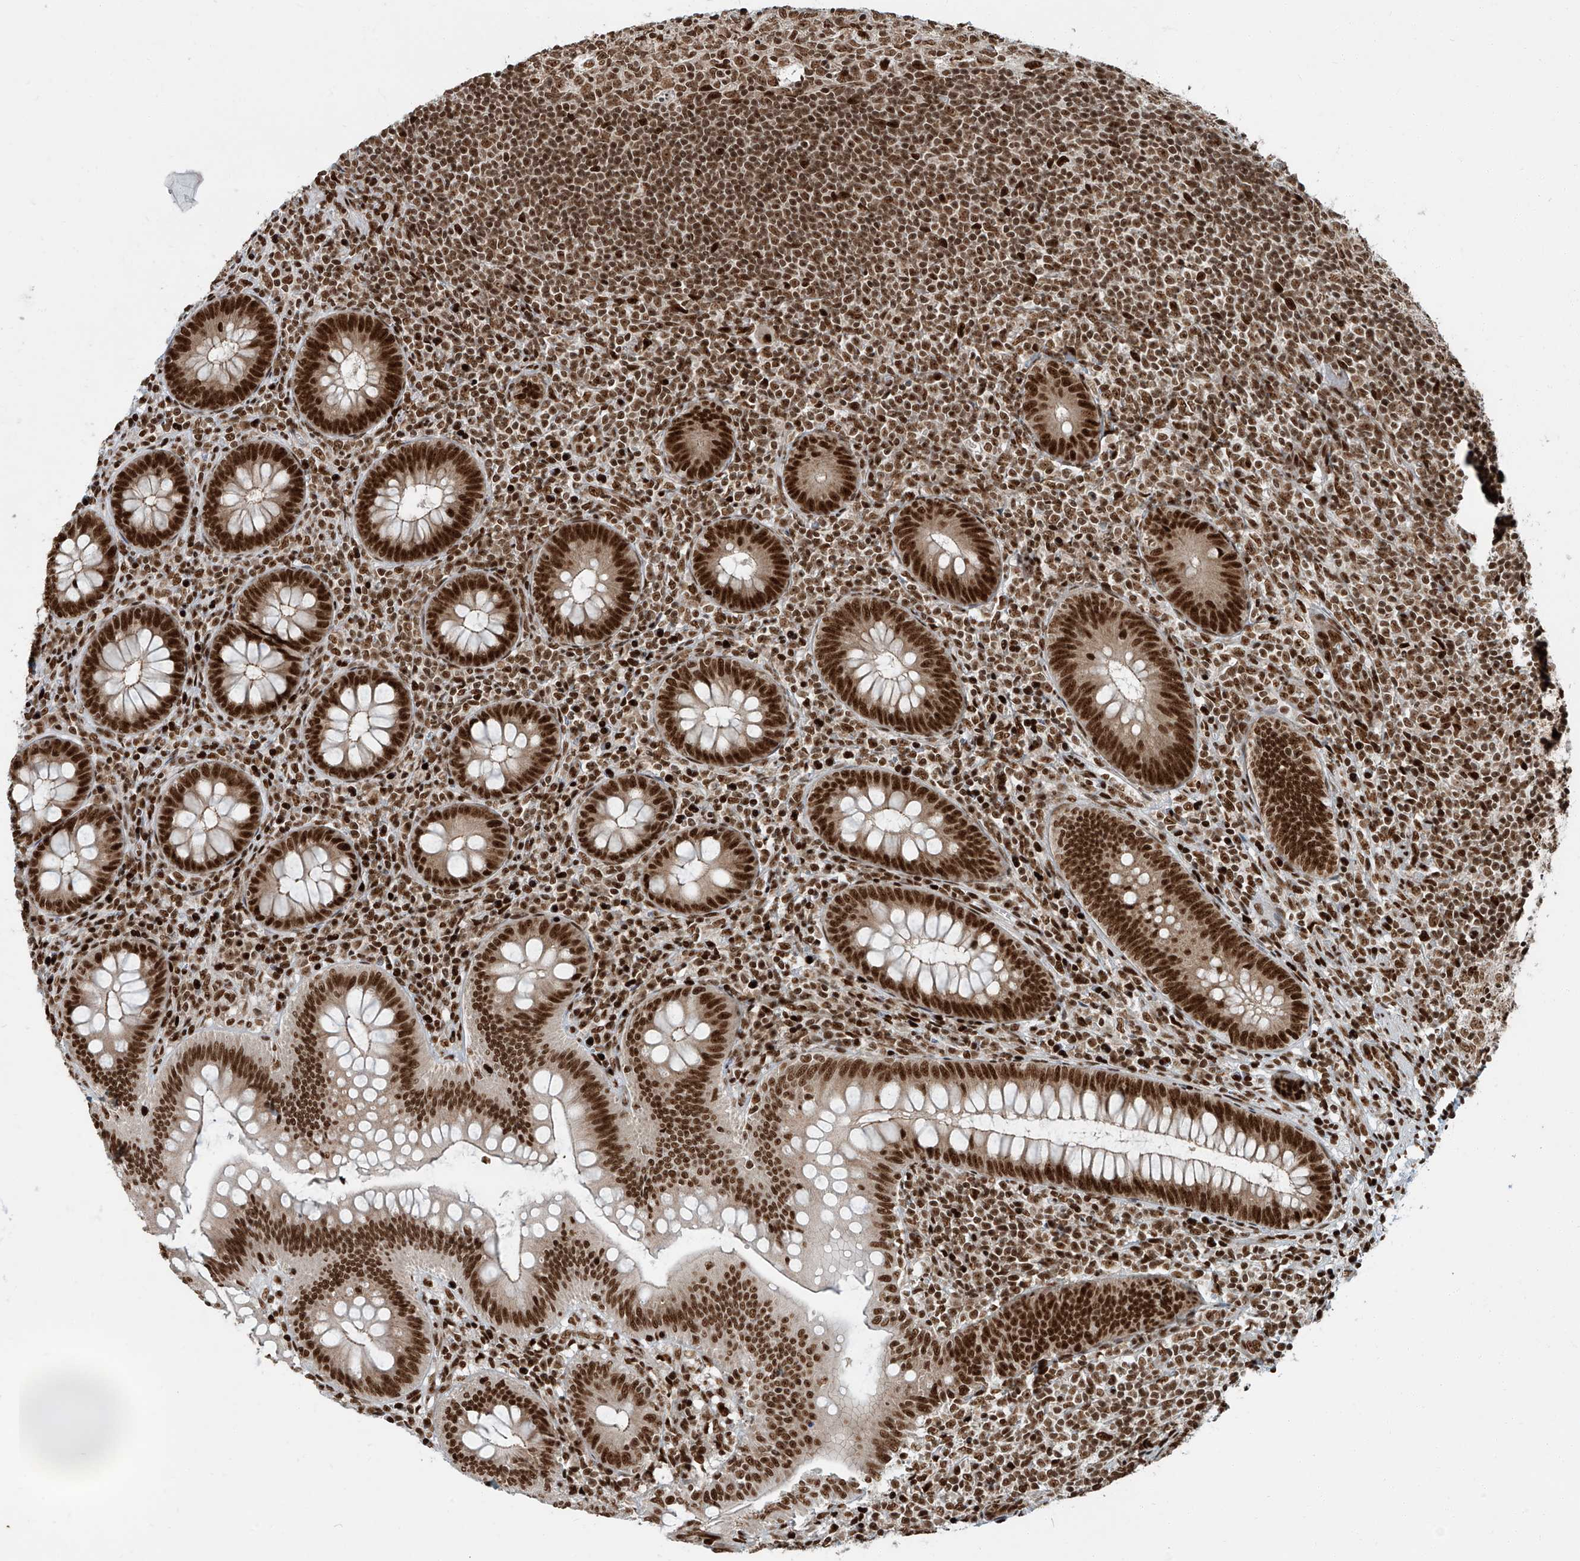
{"staining": {"intensity": "strong", "quantity": ">75%", "location": "nuclear"}, "tissue": "appendix", "cell_type": "Glandular cells", "image_type": "normal", "snomed": [{"axis": "morphology", "description": "Normal tissue, NOS"}, {"axis": "topography", "description": "Appendix"}], "caption": "Glandular cells show strong nuclear positivity in approximately >75% of cells in normal appendix.", "gene": "FAM193B", "patient": {"sex": "male", "age": 14}}